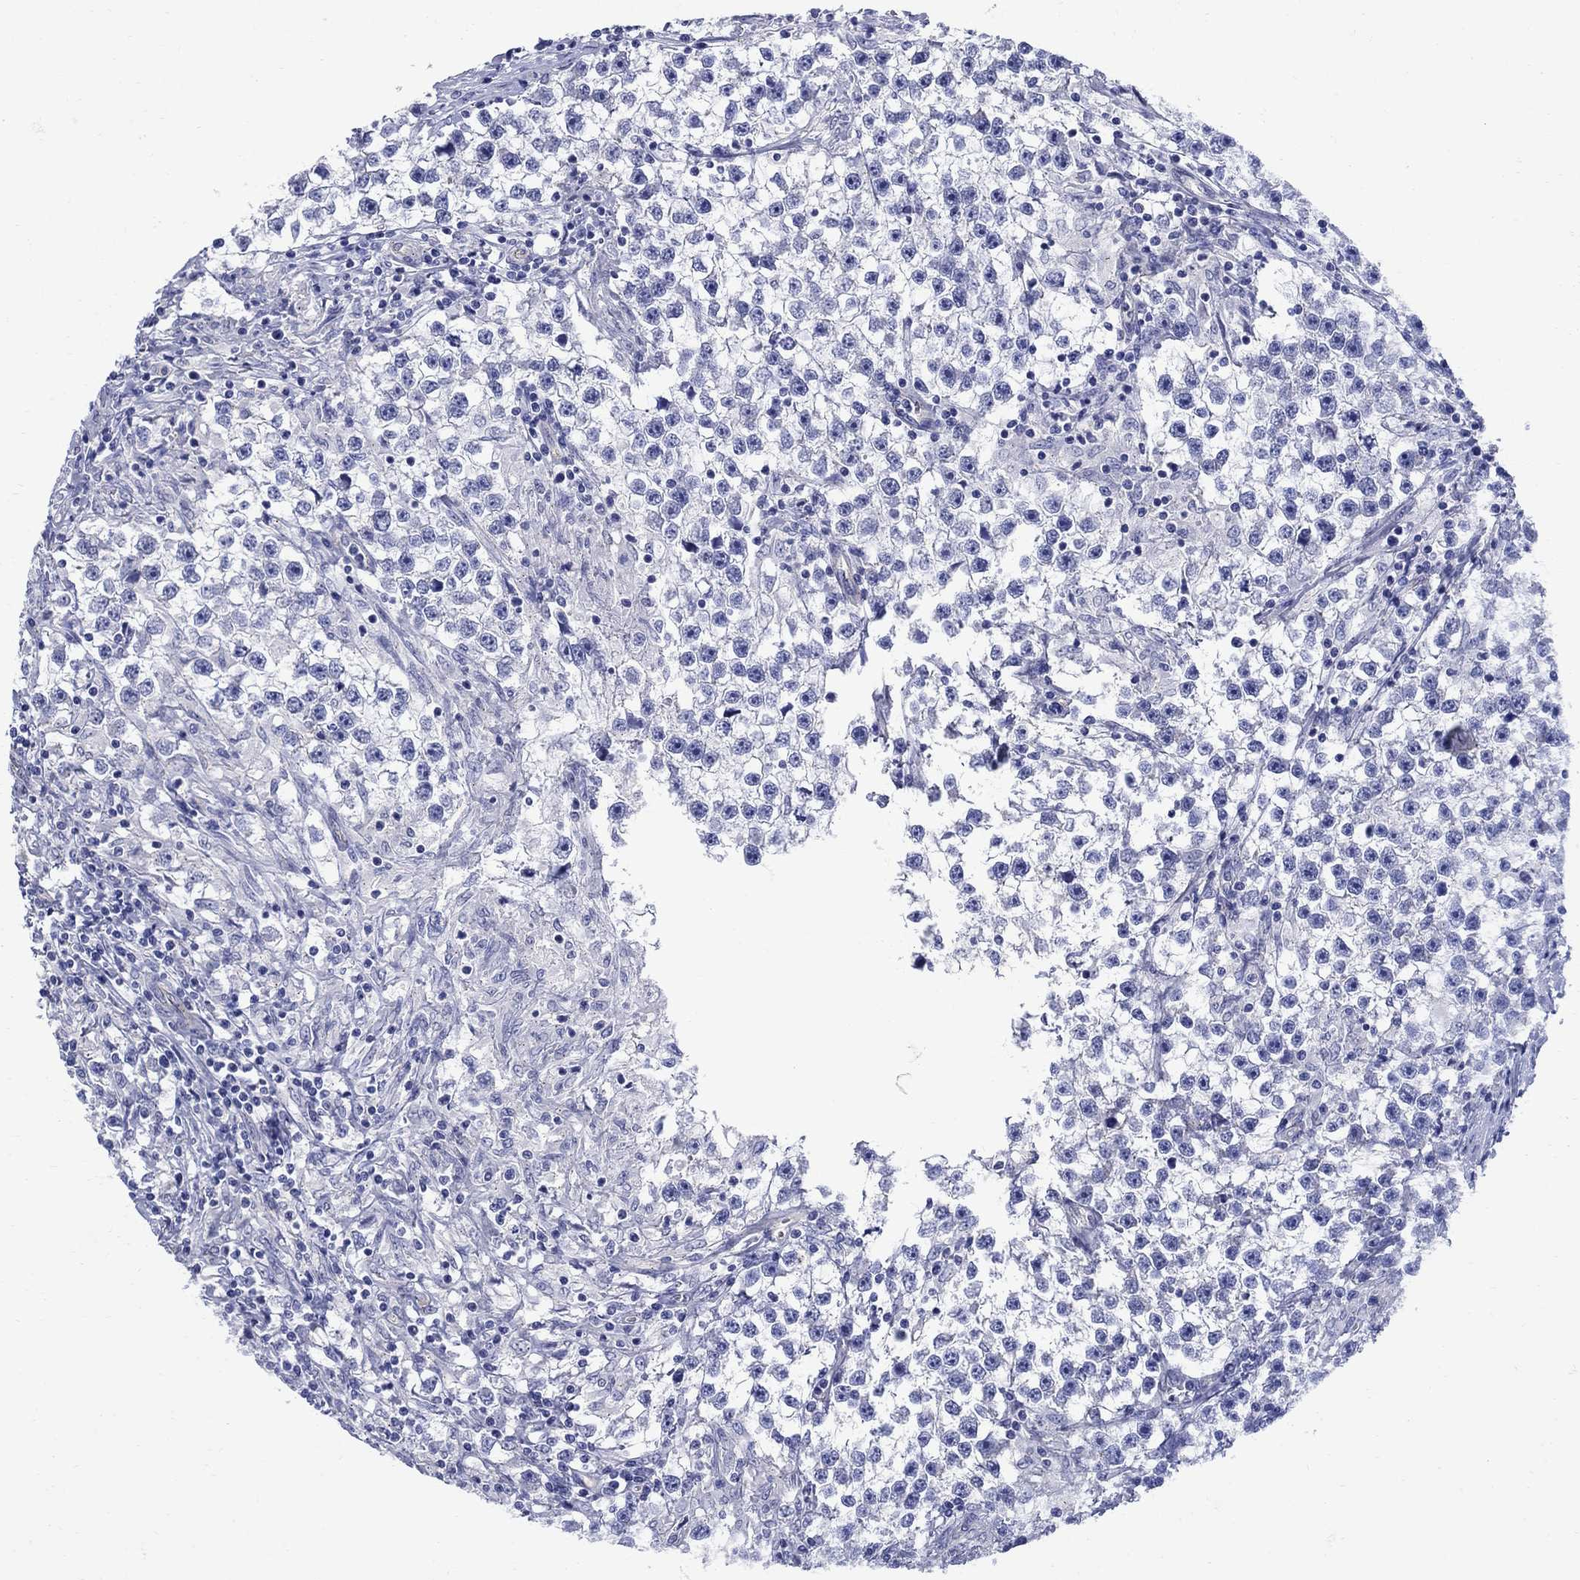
{"staining": {"intensity": "negative", "quantity": "none", "location": "none"}, "tissue": "testis cancer", "cell_type": "Tumor cells", "image_type": "cancer", "snomed": [{"axis": "morphology", "description": "Seminoma, NOS"}, {"axis": "topography", "description": "Testis"}], "caption": "This is an IHC photomicrograph of seminoma (testis). There is no staining in tumor cells.", "gene": "SMCP", "patient": {"sex": "male", "age": 59}}